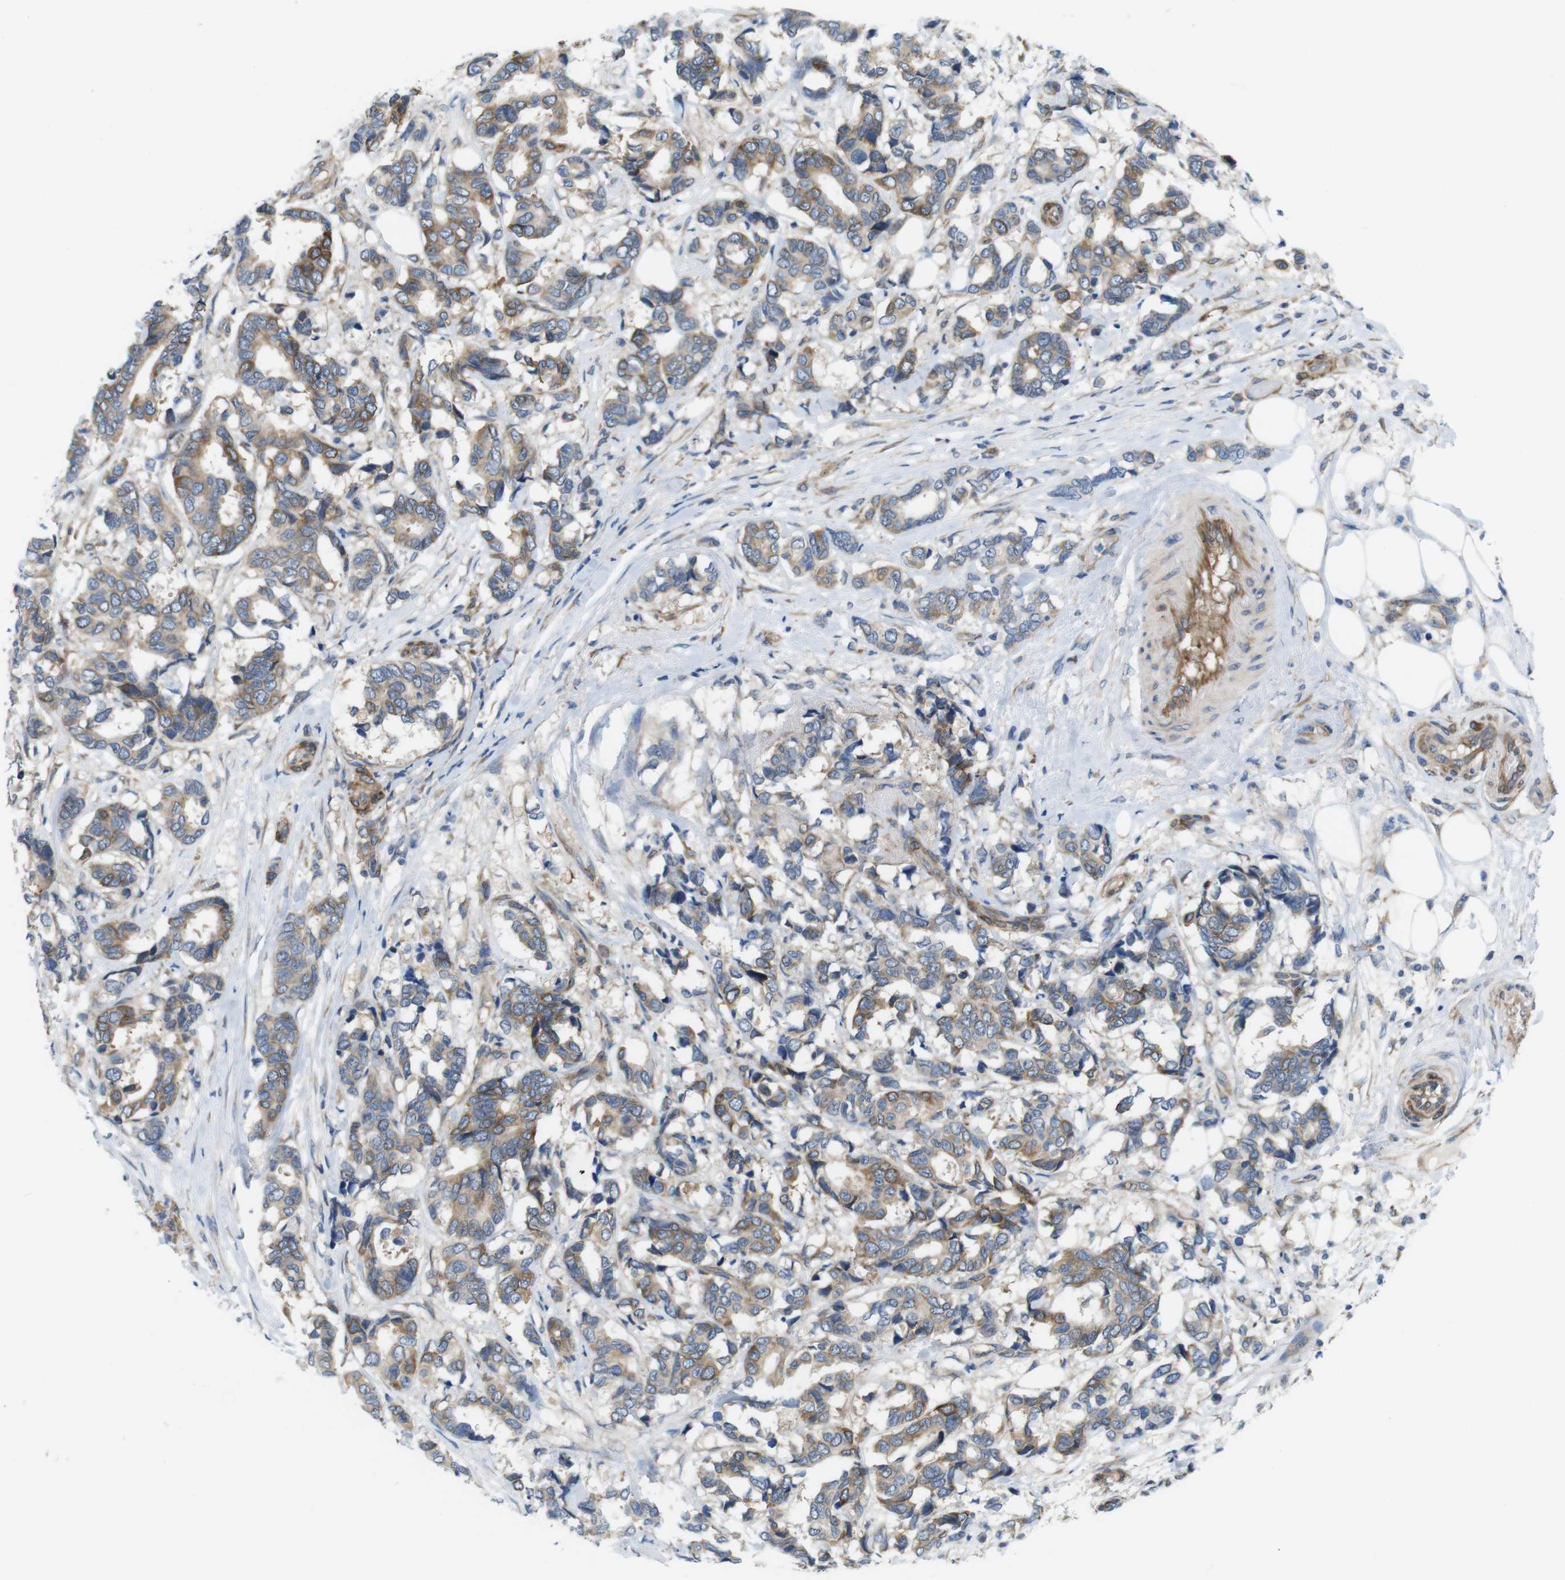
{"staining": {"intensity": "weak", "quantity": ">75%", "location": "cytoplasmic/membranous"}, "tissue": "breast cancer", "cell_type": "Tumor cells", "image_type": "cancer", "snomed": [{"axis": "morphology", "description": "Duct carcinoma"}, {"axis": "topography", "description": "Breast"}], "caption": "Breast cancer stained with a protein marker exhibits weak staining in tumor cells.", "gene": "DCLK1", "patient": {"sex": "female", "age": 87}}